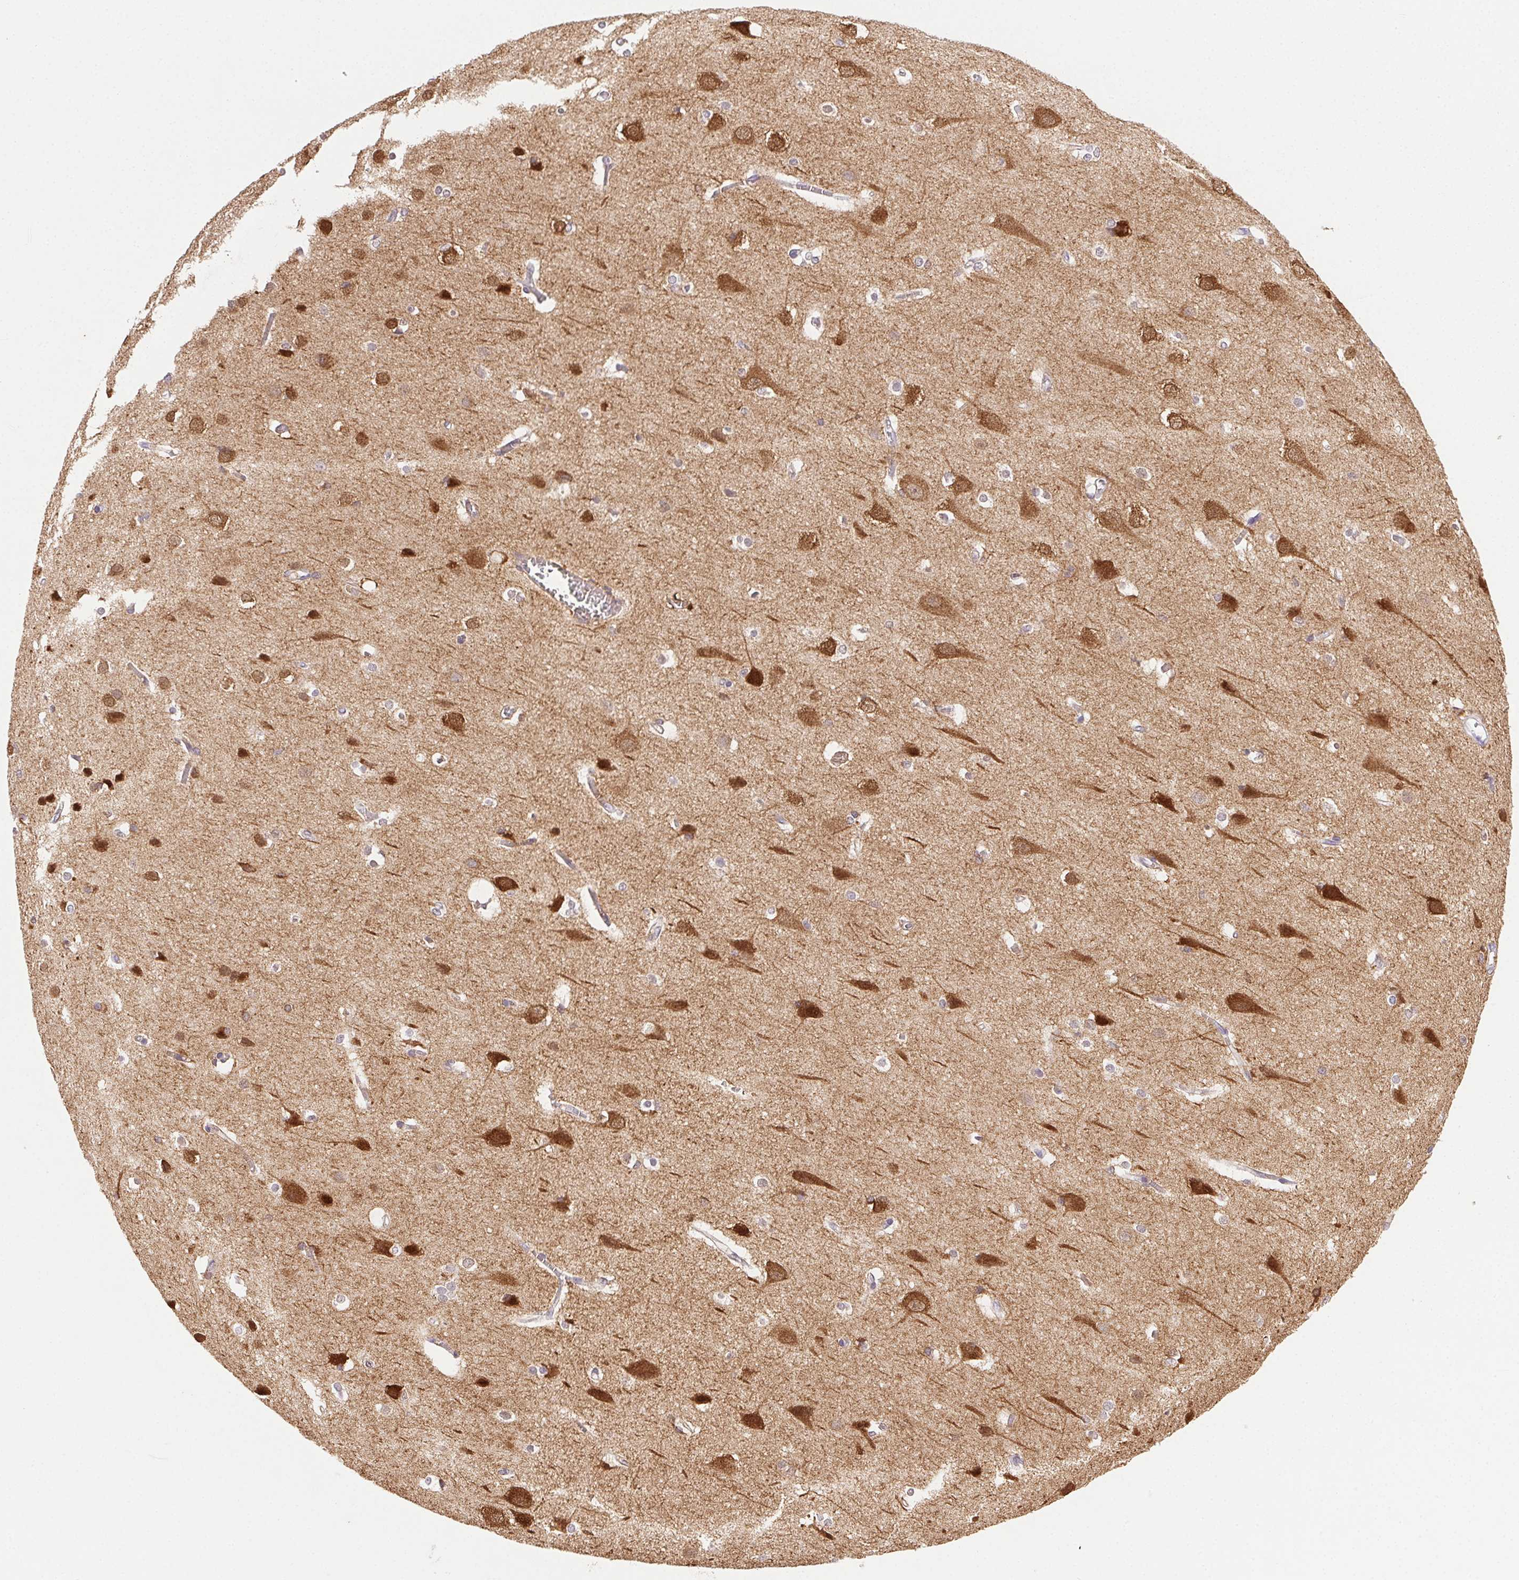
{"staining": {"intensity": "negative", "quantity": "none", "location": "none"}, "tissue": "cerebral cortex", "cell_type": "Endothelial cells", "image_type": "normal", "snomed": [{"axis": "morphology", "description": "Normal tissue, NOS"}, {"axis": "topography", "description": "Cerebral cortex"}], "caption": "An image of human cerebral cortex is negative for staining in endothelial cells. Nuclei are stained in blue.", "gene": "AKAP5", "patient": {"sex": "male", "age": 37}}